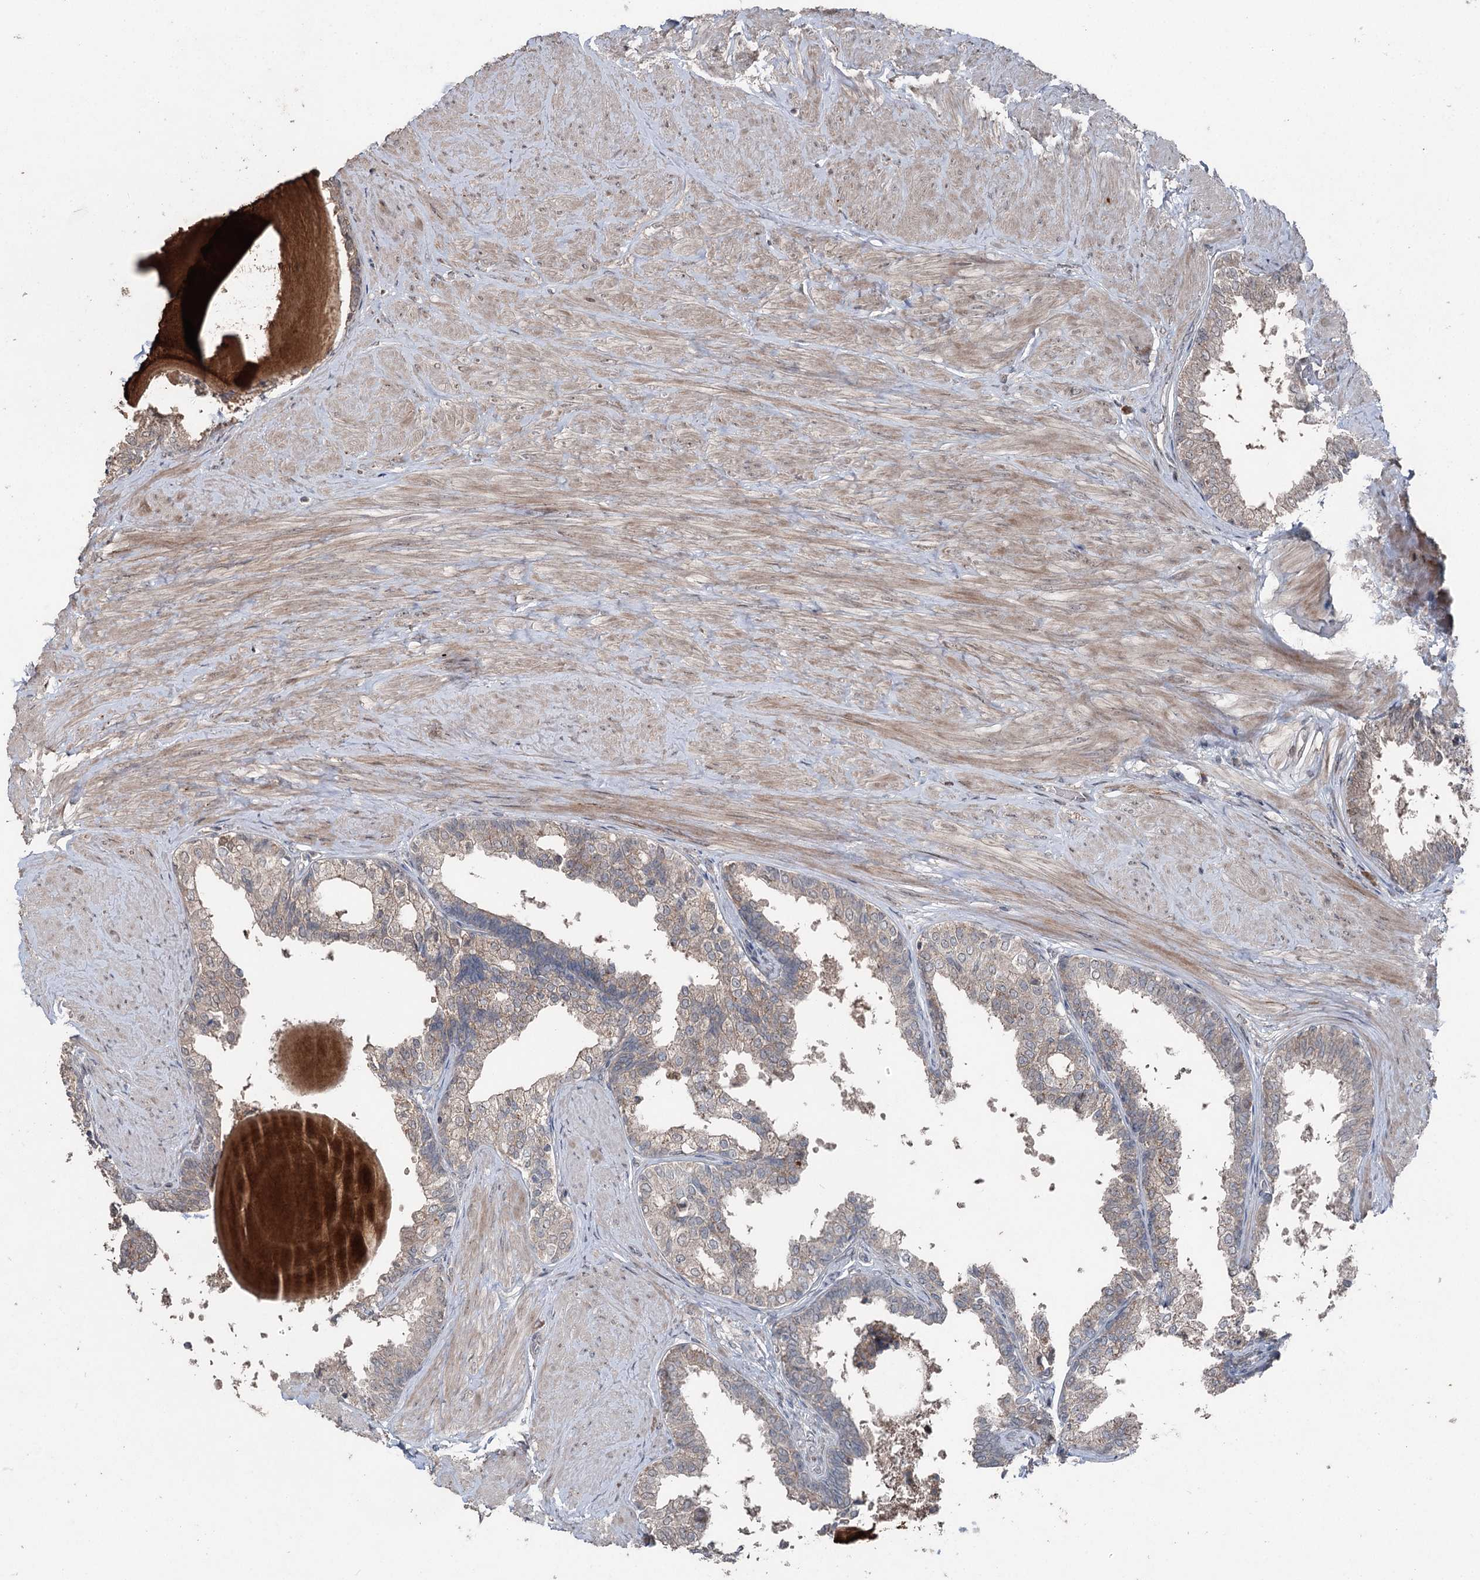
{"staining": {"intensity": "weak", "quantity": "25%-75%", "location": "cytoplasmic/membranous"}, "tissue": "prostate", "cell_type": "Glandular cells", "image_type": "normal", "snomed": [{"axis": "morphology", "description": "Normal tissue, NOS"}, {"axis": "topography", "description": "Prostate"}], "caption": "A micrograph of prostate stained for a protein demonstrates weak cytoplasmic/membranous brown staining in glandular cells. The staining is performed using DAB (3,3'-diaminobenzidine) brown chromogen to label protein expression. The nuclei are counter-stained blue using hematoxylin.", "gene": "MAPK8IP2", "patient": {"sex": "male", "age": 48}}